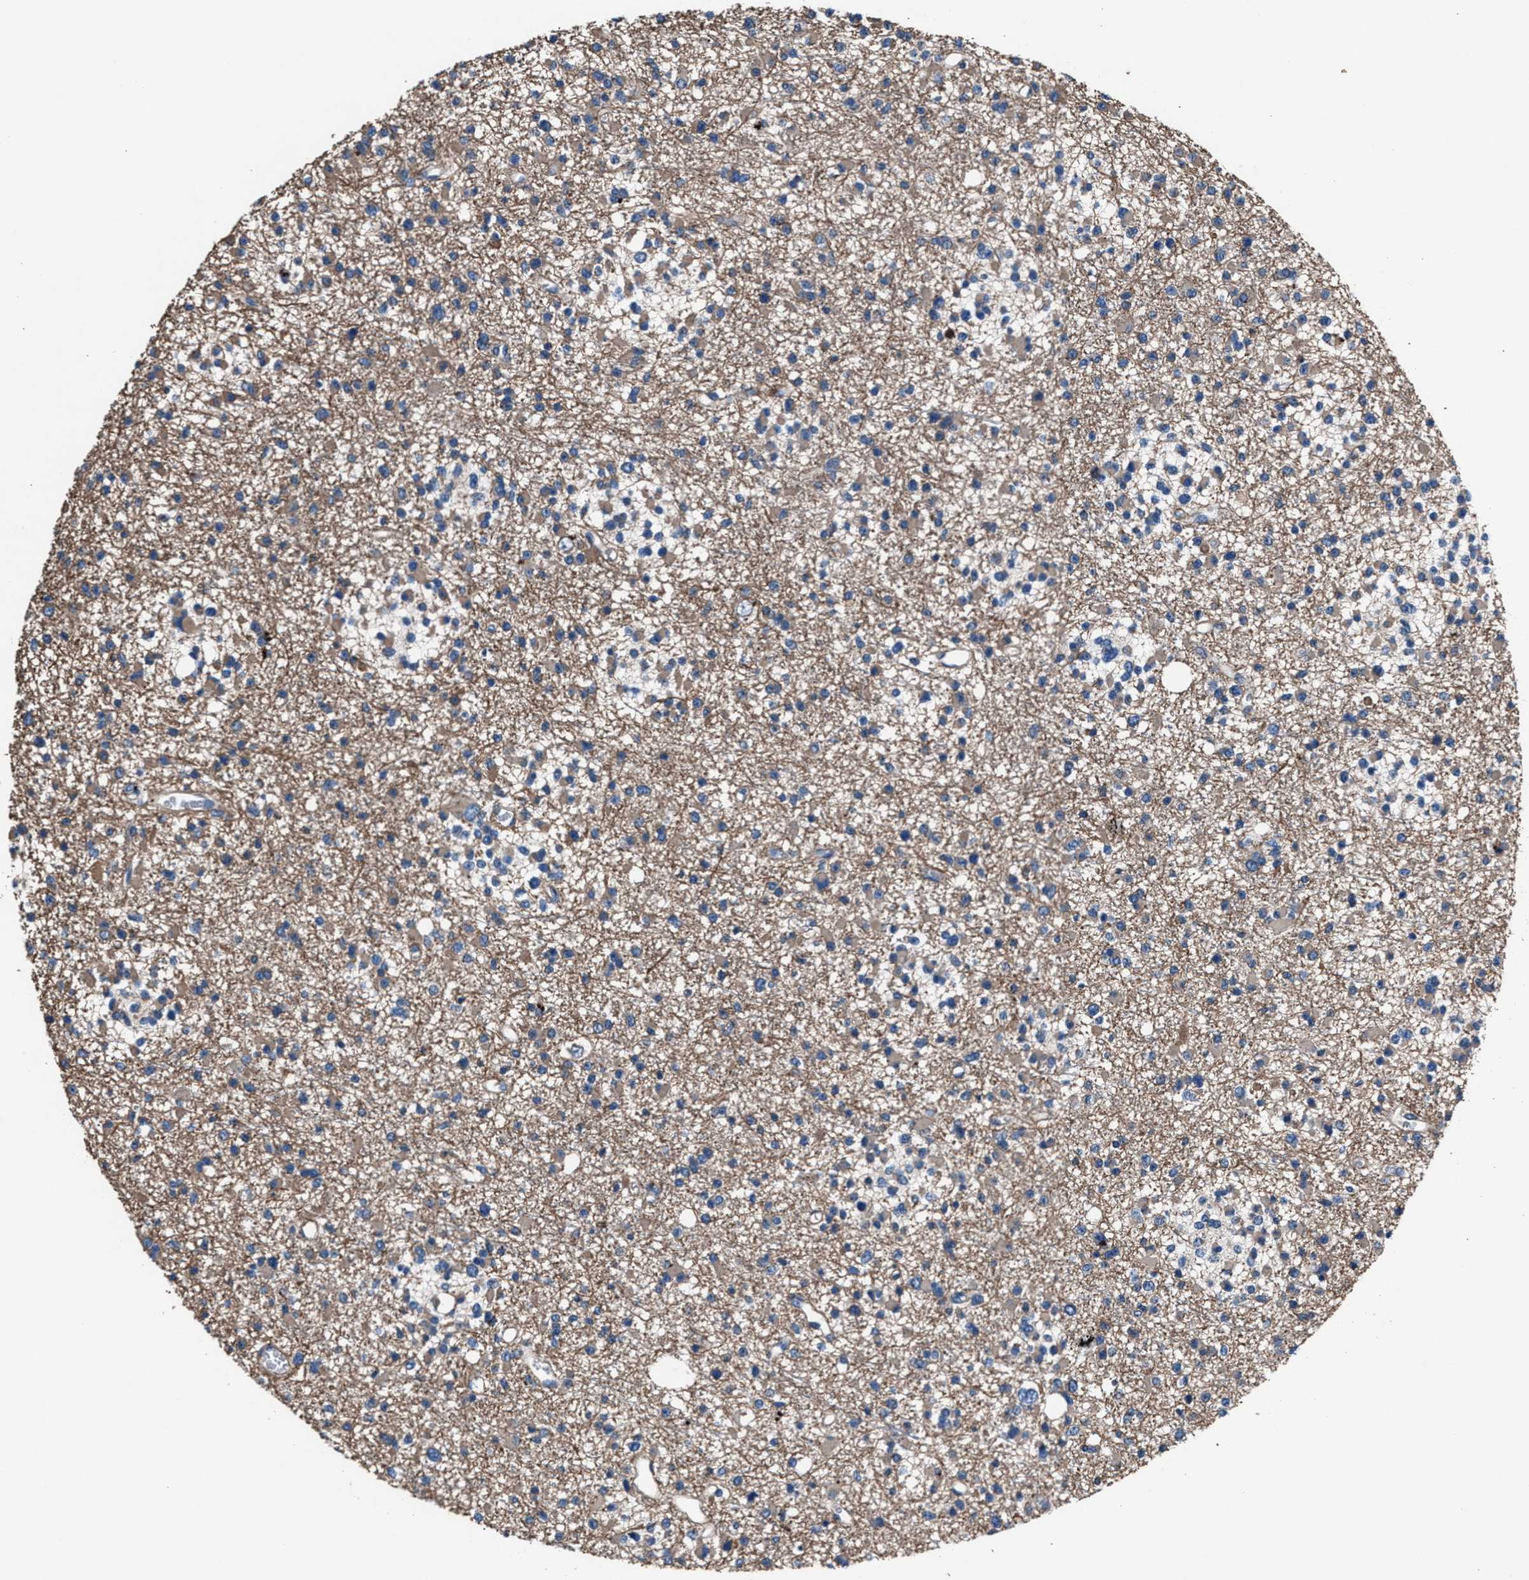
{"staining": {"intensity": "weak", "quantity": ">75%", "location": "cytoplasmic/membranous"}, "tissue": "glioma", "cell_type": "Tumor cells", "image_type": "cancer", "snomed": [{"axis": "morphology", "description": "Glioma, malignant, Low grade"}, {"axis": "topography", "description": "Brain"}], "caption": "An image showing weak cytoplasmic/membranous positivity in approximately >75% of tumor cells in malignant glioma (low-grade), as visualized by brown immunohistochemical staining.", "gene": "MFSD11", "patient": {"sex": "female", "age": 22}}